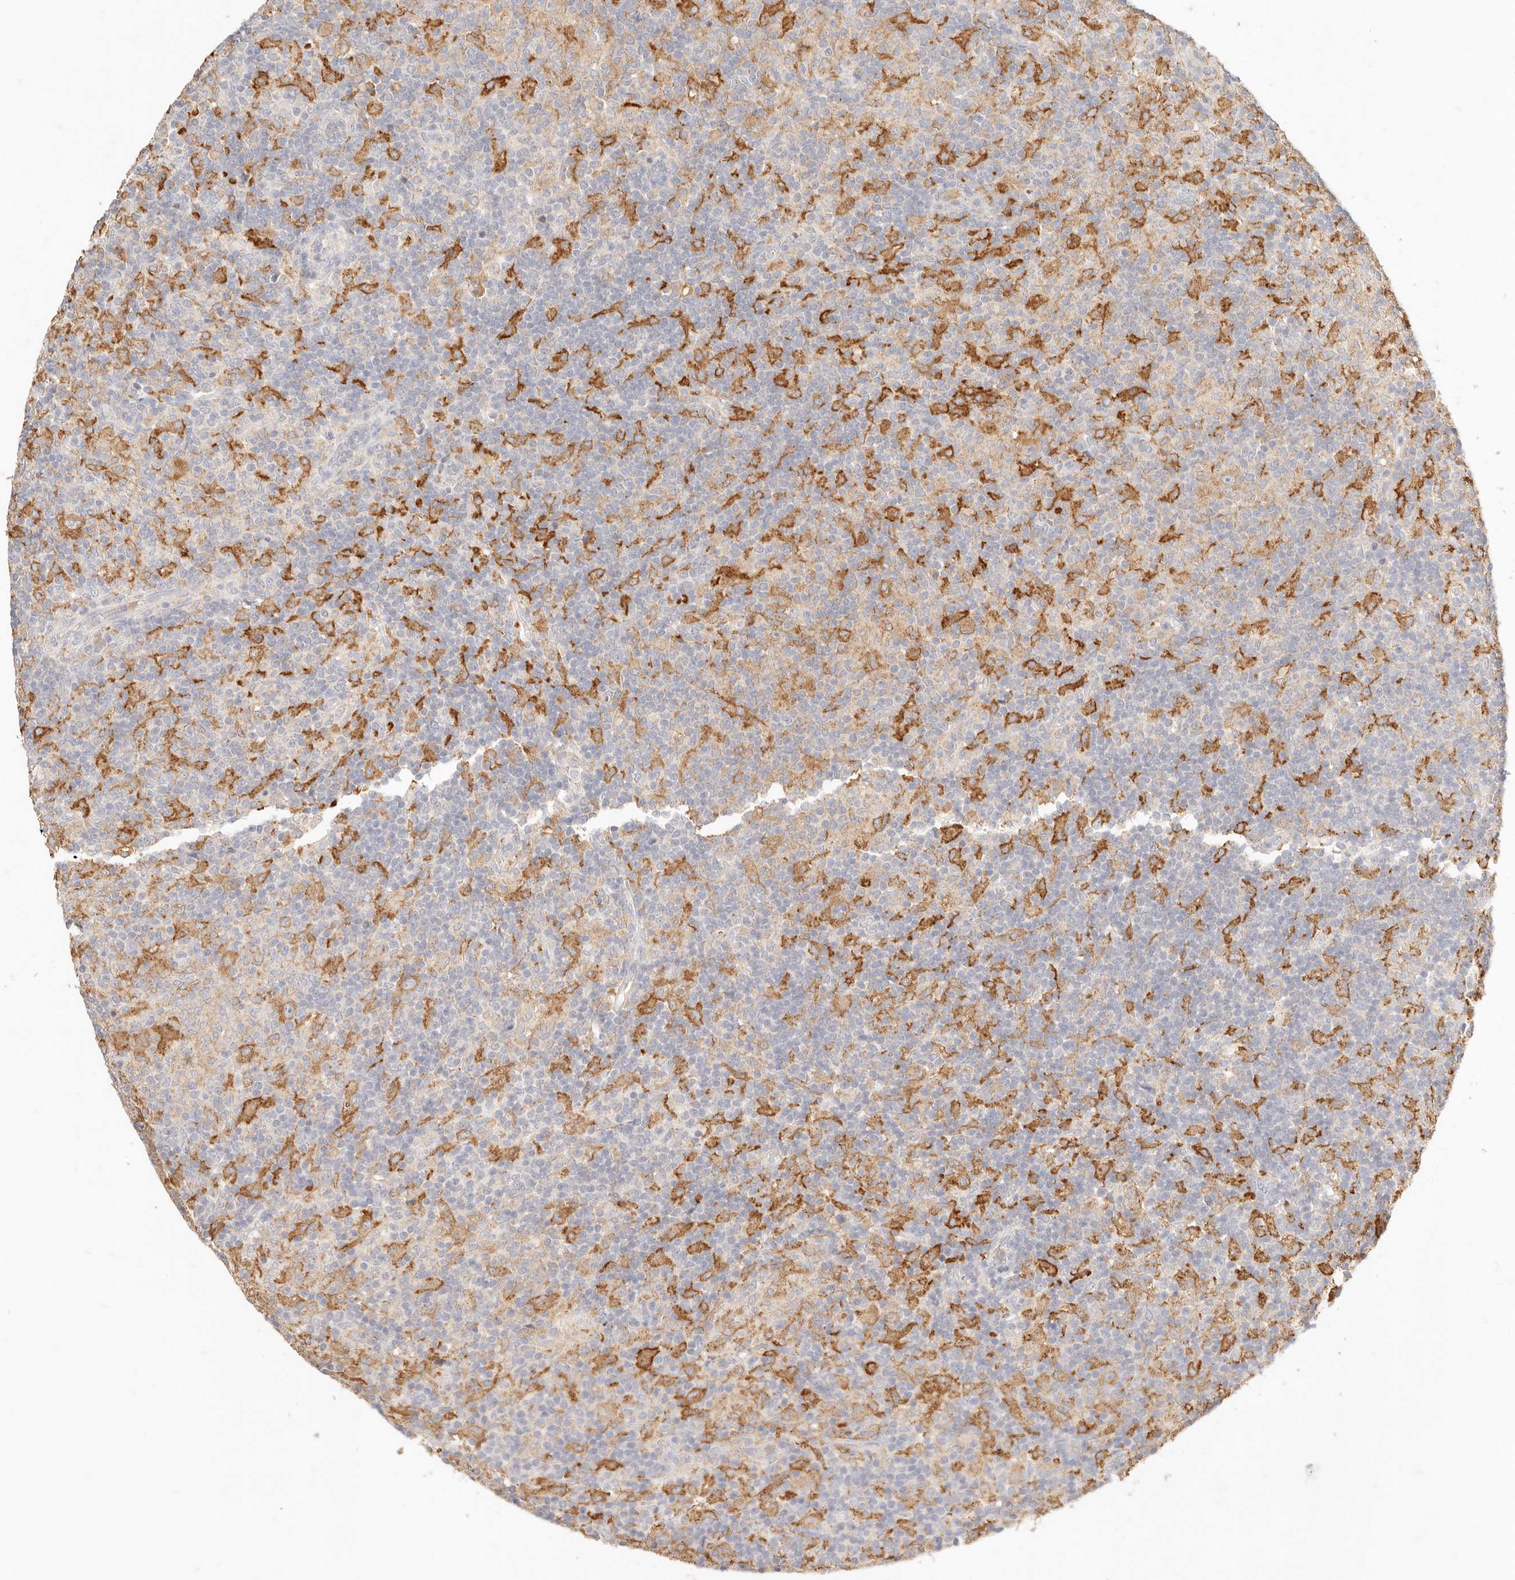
{"staining": {"intensity": "negative", "quantity": "none", "location": "none"}, "tissue": "lymphoma", "cell_type": "Tumor cells", "image_type": "cancer", "snomed": [{"axis": "morphology", "description": "Hodgkin's disease, NOS"}, {"axis": "topography", "description": "Lymph node"}], "caption": "This micrograph is of lymphoma stained with IHC to label a protein in brown with the nuclei are counter-stained blue. There is no expression in tumor cells. (DAB (3,3'-diaminobenzidine) immunohistochemistry with hematoxylin counter stain).", "gene": "HK2", "patient": {"sex": "male", "age": 70}}